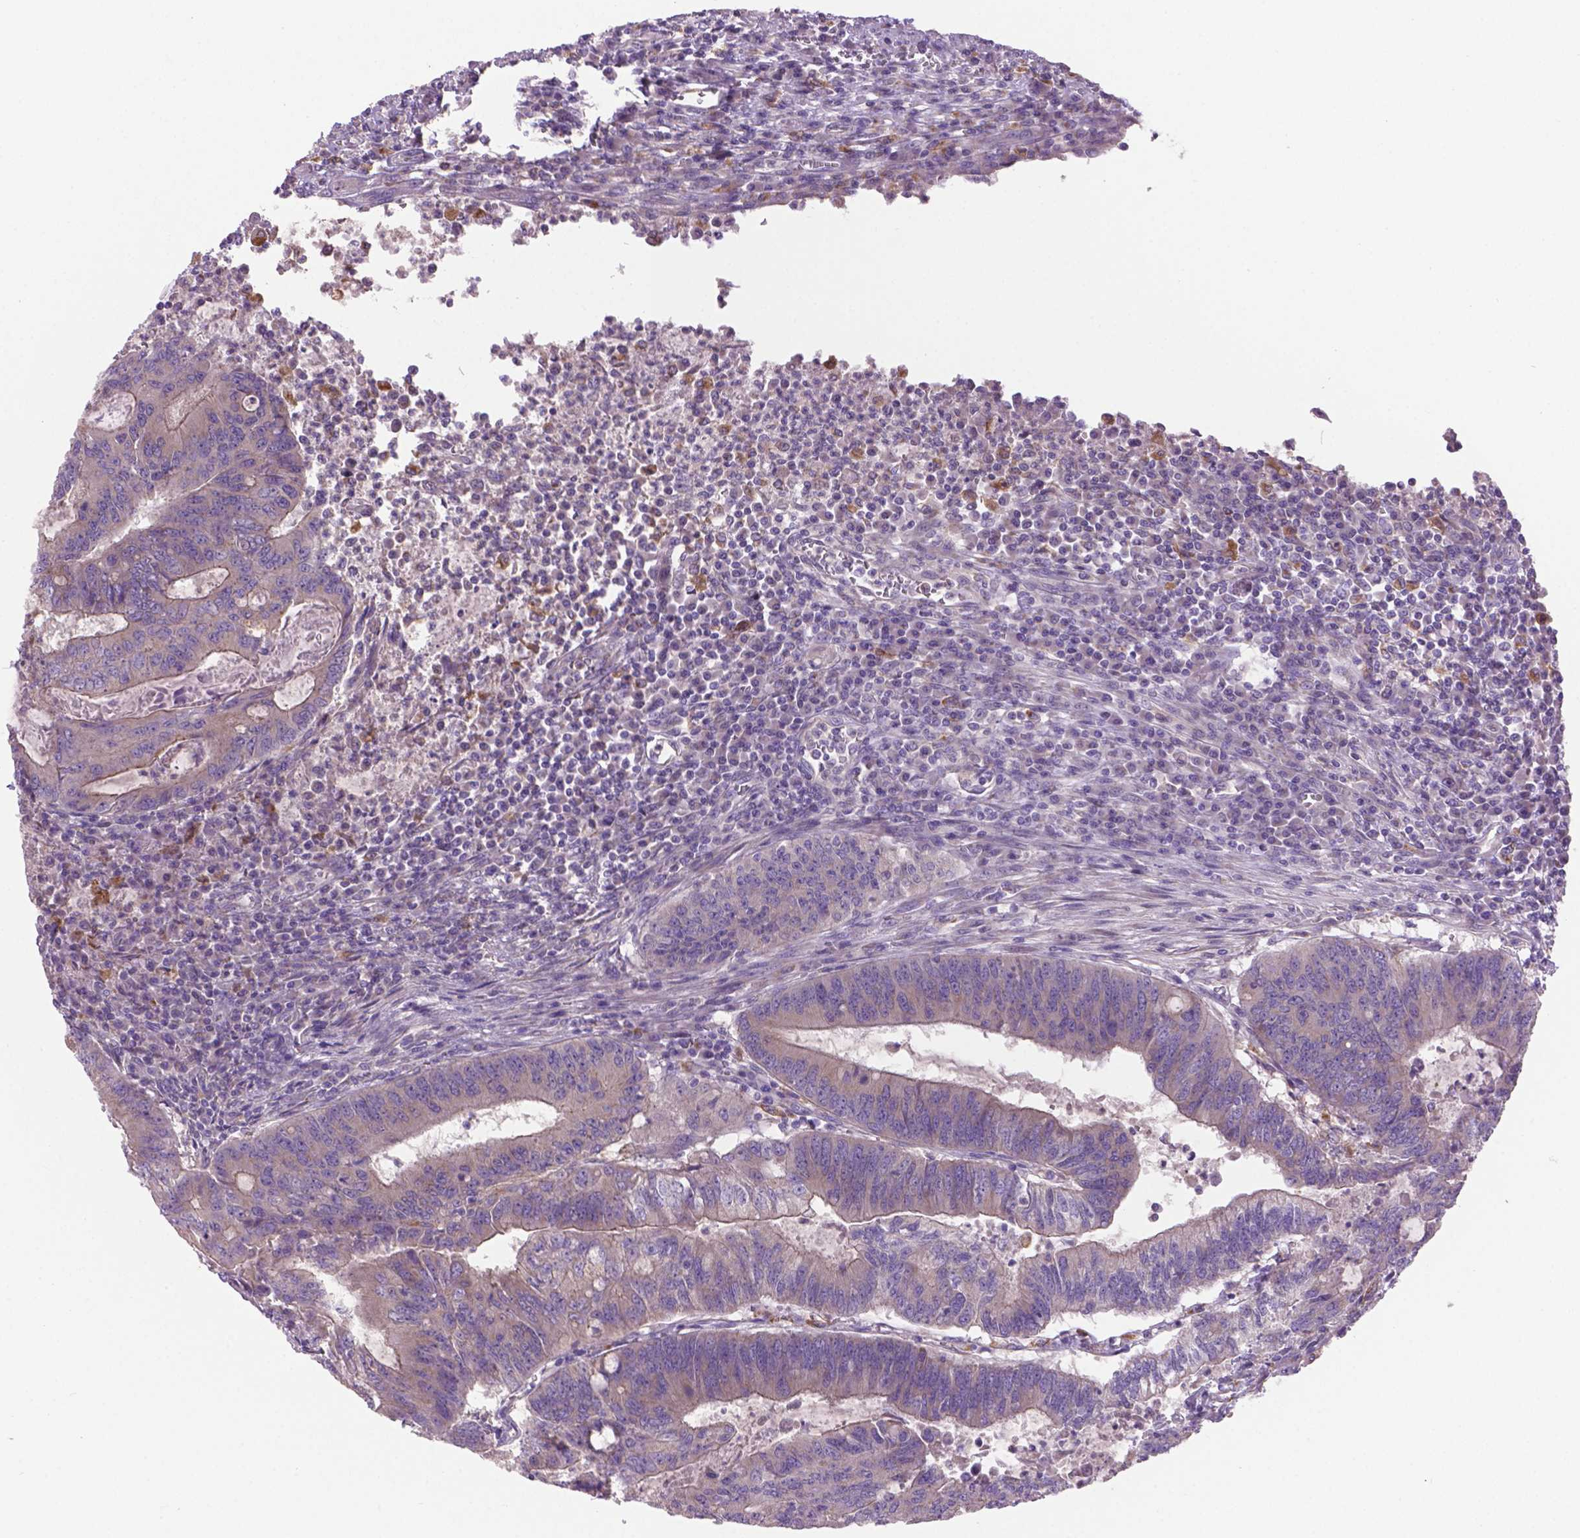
{"staining": {"intensity": "negative", "quantity": "none", "location": "none"}, "tissue": "colorectal cancer", "cell_type": "Tumor cells", "image_type": "cancer", "snomed": [{"axis": "morphology", "description": "Adenocarcinoma, NOS"}, {"axis": "topography", "description": "Colon"}], "caption": "Colorectal cancer (adenocarcinoma) was stained to show a protein in brown. There is no significant expression in tumor cells.", "gene": "CDH7", "patient": {"sex": "male", "age": 67}}